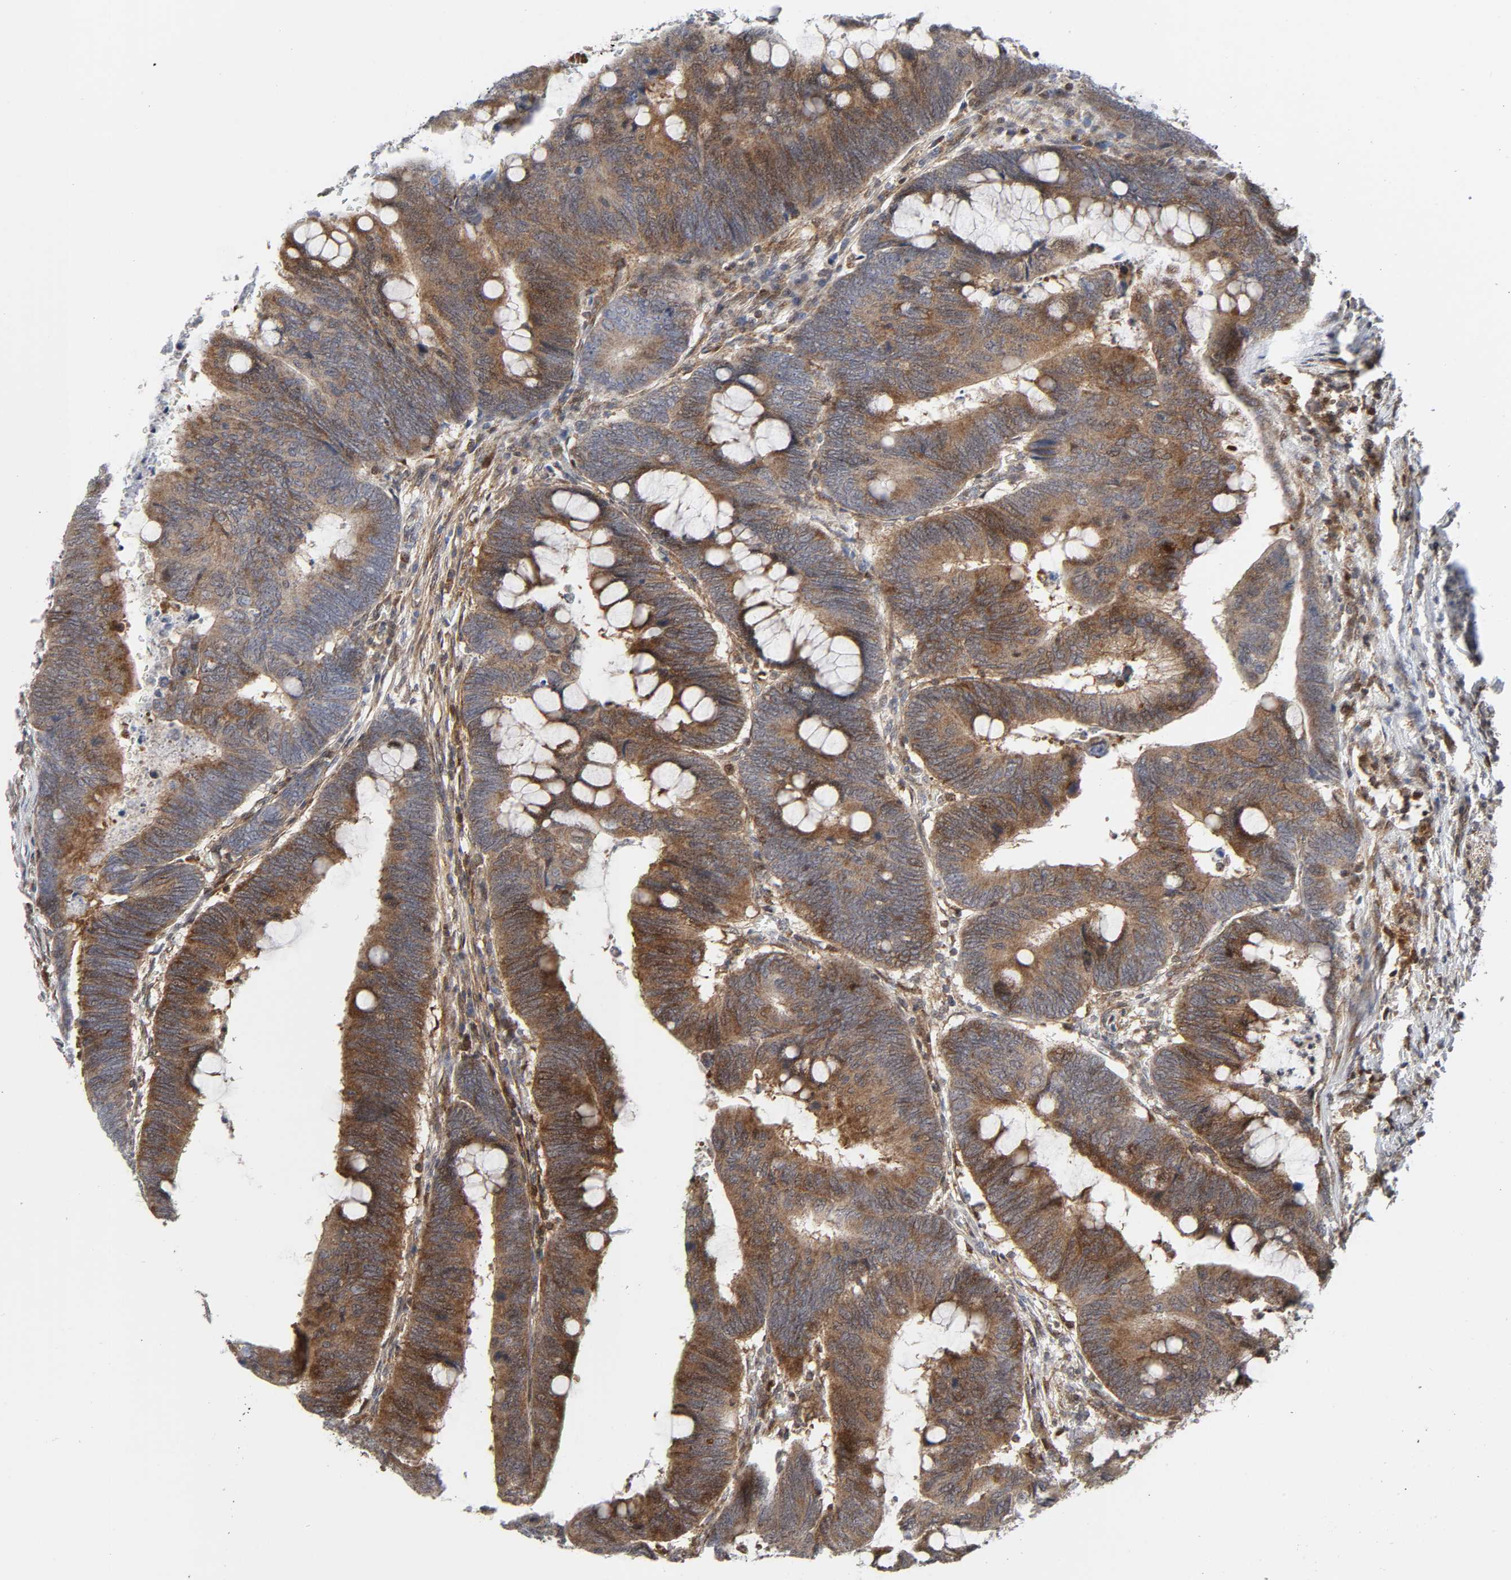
{"staining": {"intensity": "moderate", "quantity": "25%-75%", "location": "cytoplasmic/membranous"}, "tissue": "colorectal cancer", "cell_type": "Tumor cells", "image_type": "cancer", "snomed": [{"axis": "morphology", "description": "Normal tissue, NOS"}, {"axis": "morphology", "description": "Adenocarcinoma, NOS"}, {"axis": "topography", "description": "Rectum"}, {"axis": "topography", "description": "Peripheral nerve tissue"}], "caption": "Protein expression analysis of colorectal adenocarcinoma shows moderate cytoplasmic/membranous expression in about 25%-75% of tumor cells.", "gene": "MAPK1", "patient": {"sex": "male", "age": 92}}